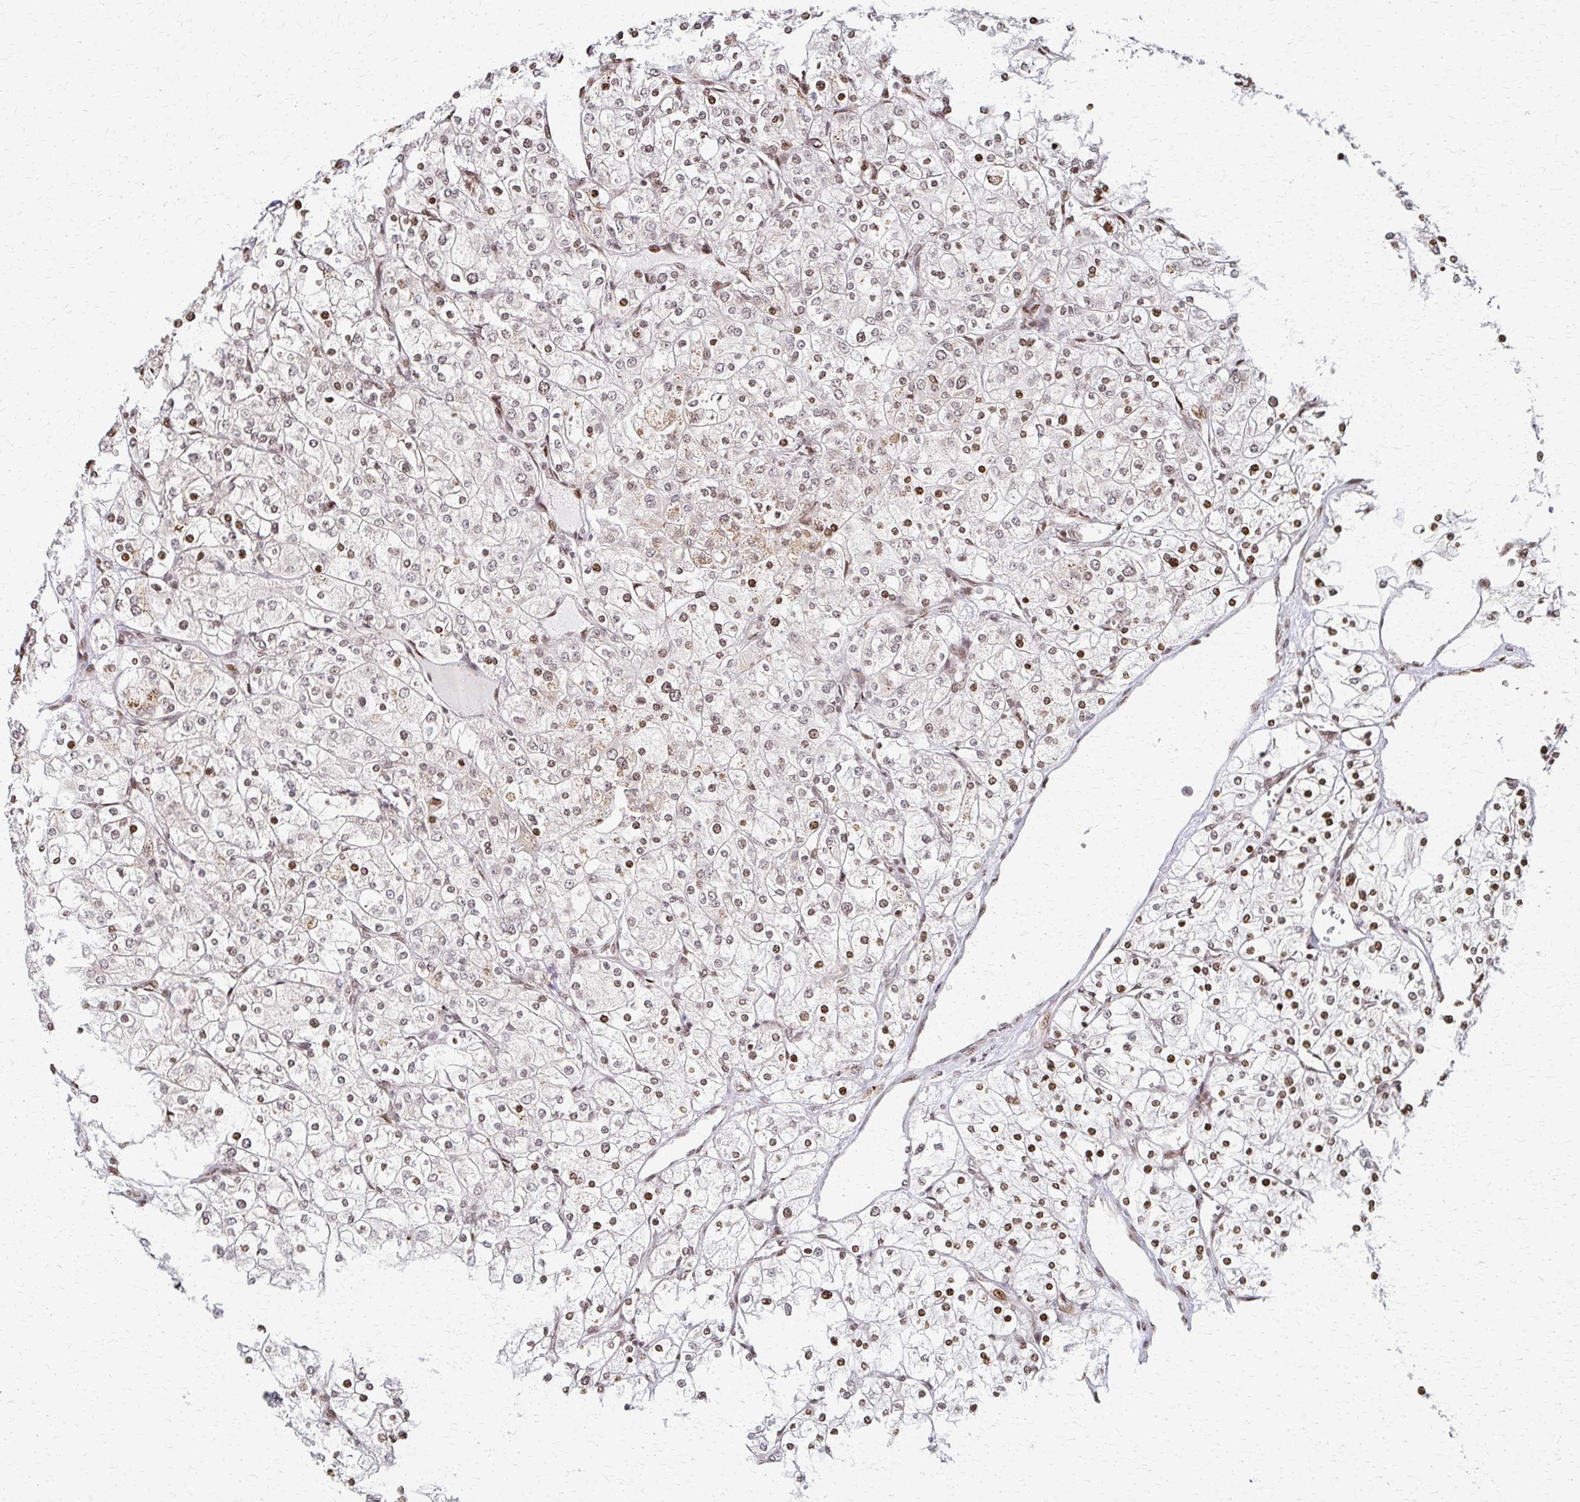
{"staining": {"intensity": "moderate", "quantity": "25%-75%", "location": "nuclear"}, "tissue": "renal cancer", "cell_type": "Tumor cells", "image_type": "cancer", "snomed": [{"axis": "morphology", "description": "Adenocarcinoma, NOS"}, {"axis": "topography", "description": "Kidney"}], "caption": "Immunohistochemistry histopathology image of neoplastic tissue: renal cancer stained using immunohistochemistry exhibits medium levels of moderate protein expression localized specifically in the nuclear of tumor cells, appearing as a nuclear brown color.", "gene": "PSMD7", "patient": {"sex": "male", "age": 80}}